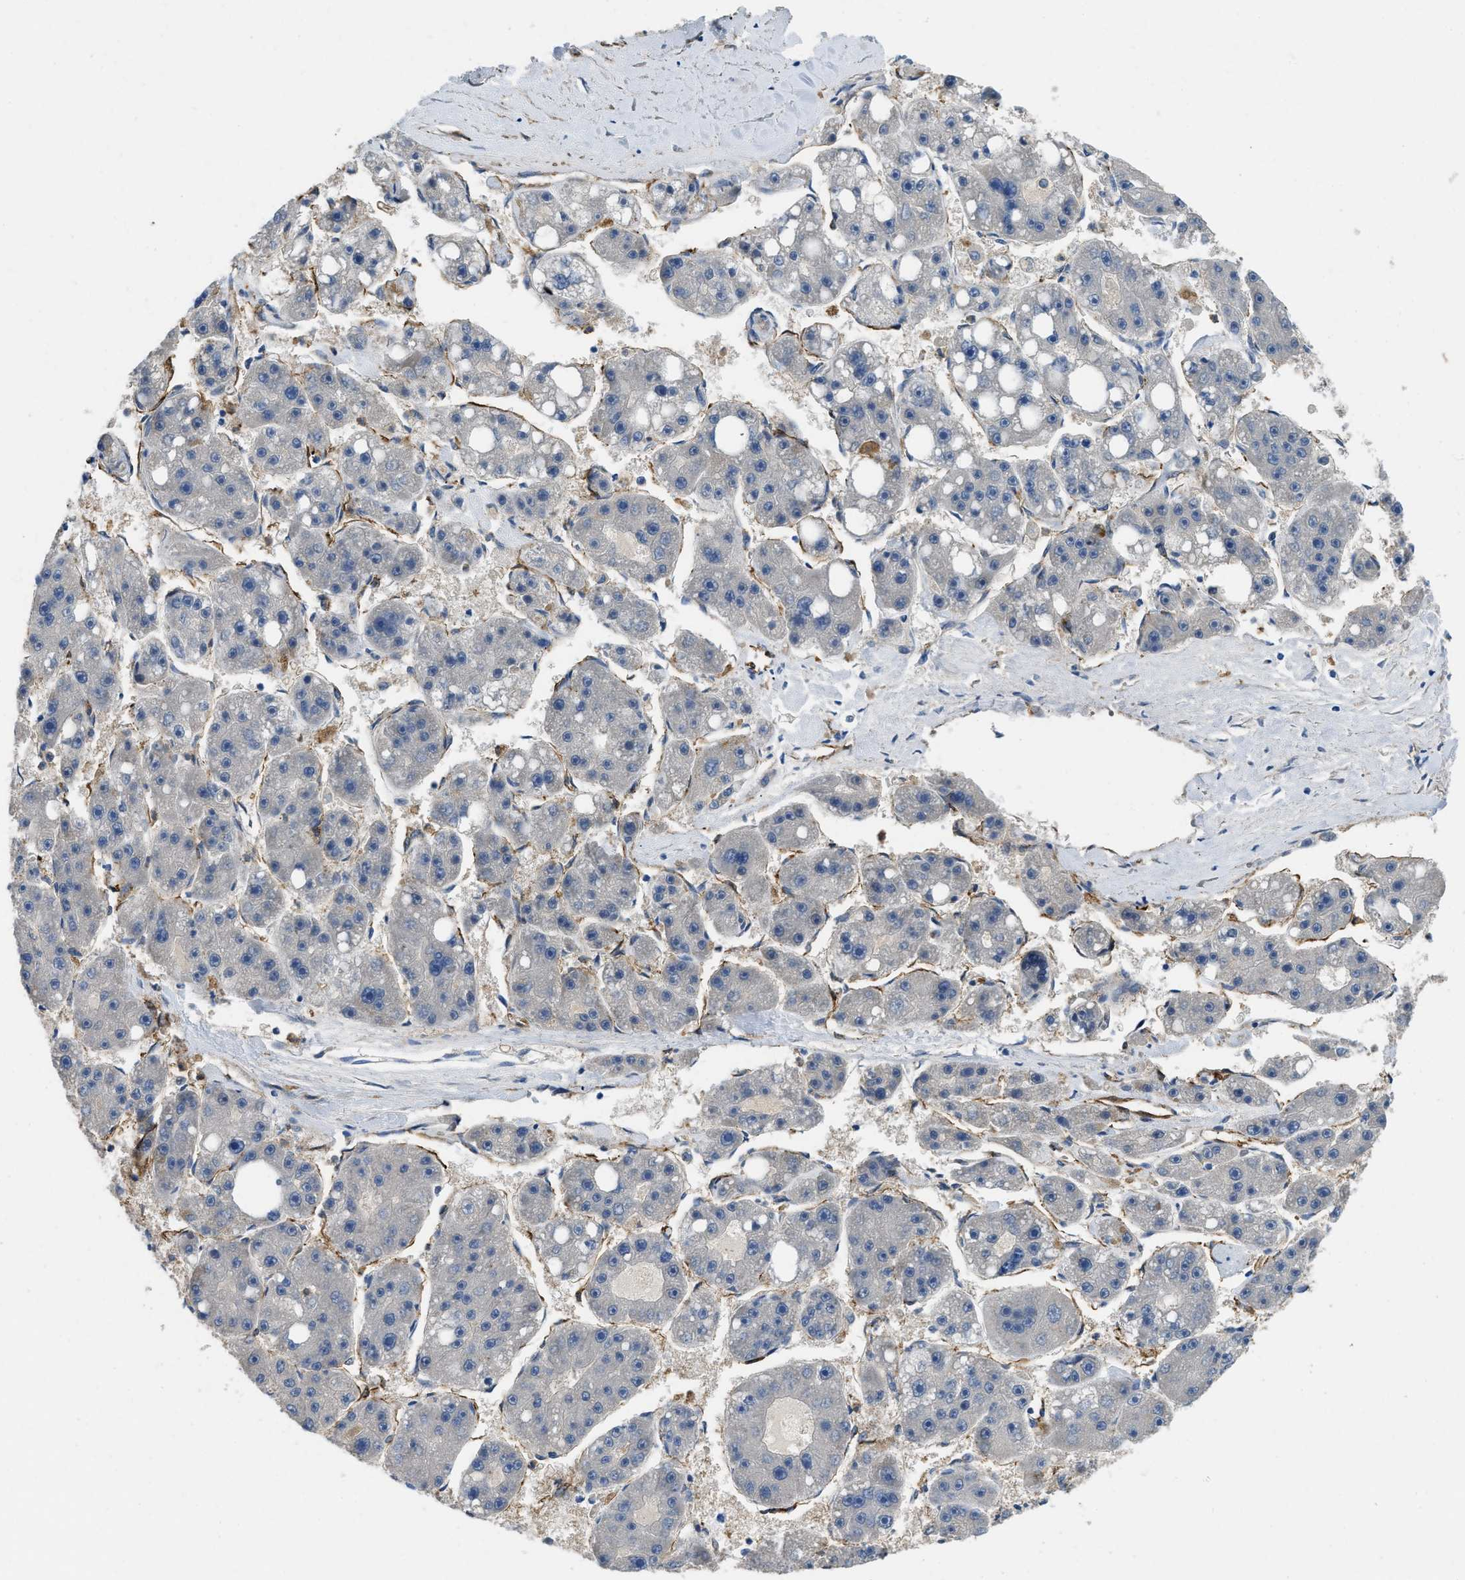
{"staining": {"intensity": "negative", "quantity": "none", "location": "none"}, "tissue": "liver cancer", "cell_type": "Tumor cells", "image_type": "cancer", "snomed": [{"axis": "morphology", "description": "Carcinoma, Hepatocellular, NOS"}, {"axis": "topography", "description": "Liver"}], "caption": "This is a micrograph of immunohistochemistry (IHC) staining of liver cancer, which shows no positivity in tumor cells.", "gene": "SPEG", "patient": {"sex": "female", "age": 61}}